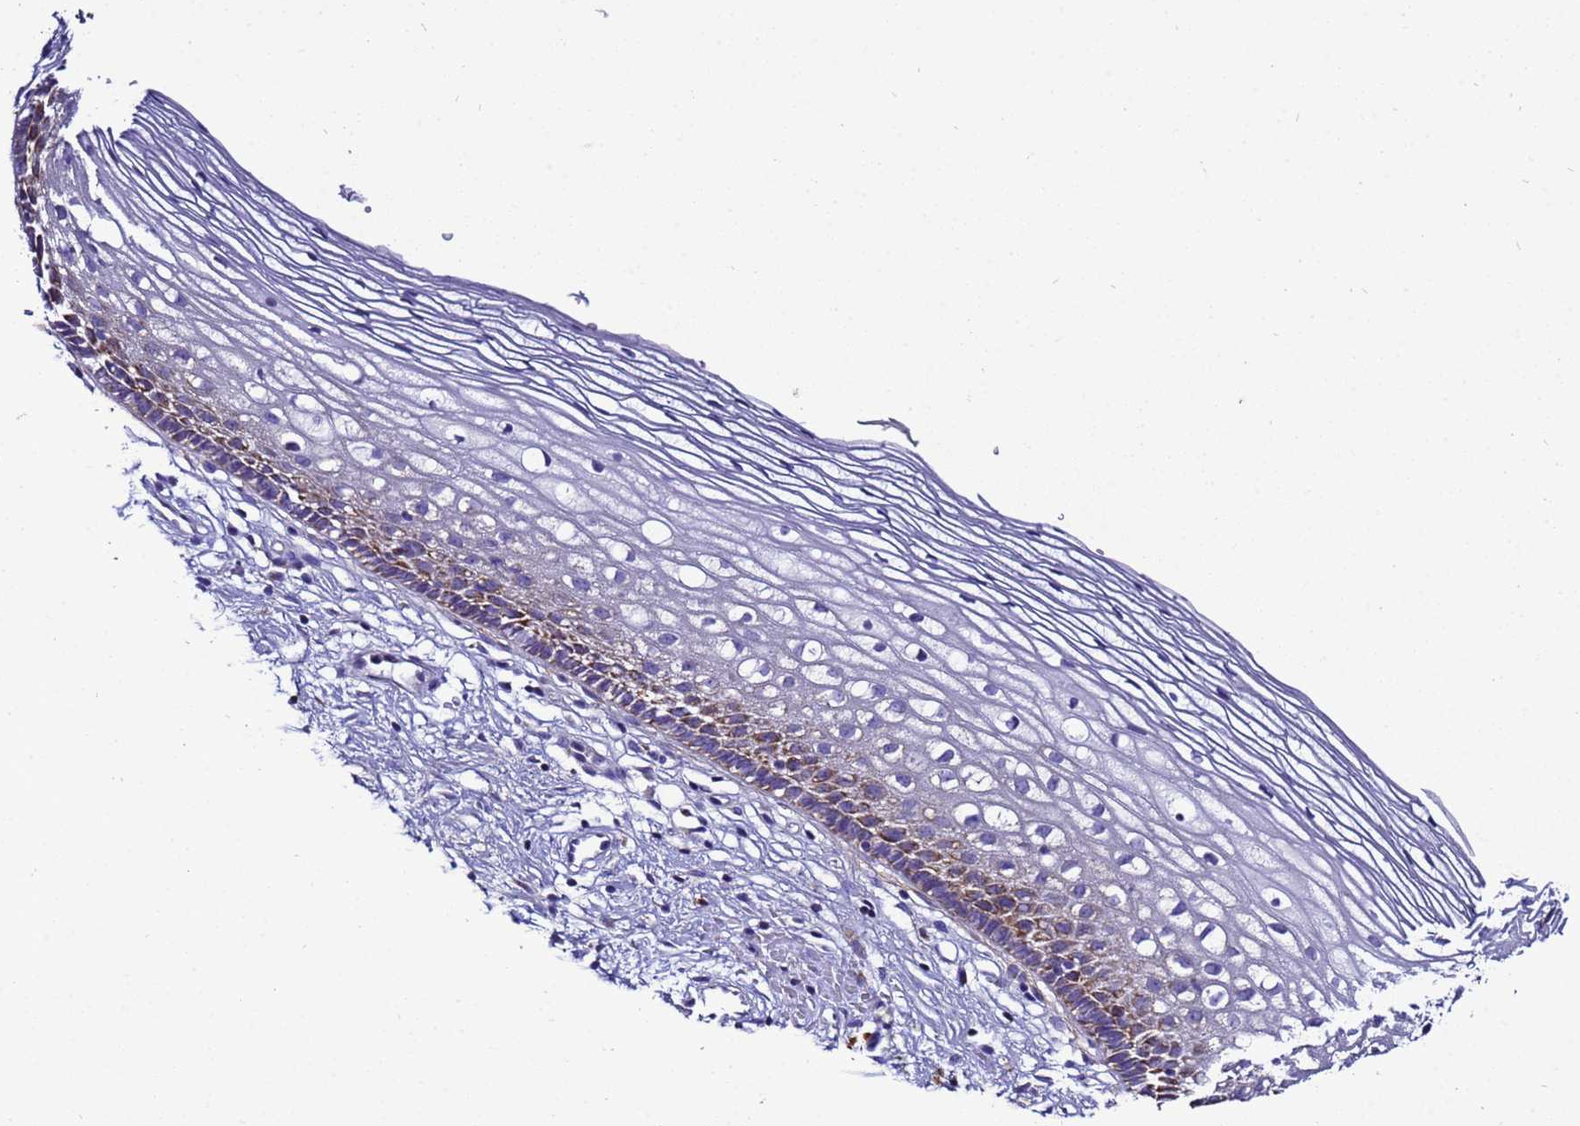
{"staining": {"intensity": "weak", "quantity": "<25%", "location": "cytoplasmic/membranous"}, "tissue": "cervix", "cell_type": "Glandular cells", "image_type": "normal", "snomed": [{"axis": "morphology", "description": "Normal tissue, NOS"}, {"axis": "topography", "description": "Cervix"}], "caption": "Immunohistochemistry (IHC) image of benign cervix: cervix stained with DAB (3,3'-diaminobenzidine) reveals no significant protein expression in glandular cells. (IHC, brightfield microscopy, high magnification).", "gene": "HIGD2A", "patient": {"sex": "female", "age": 27}}